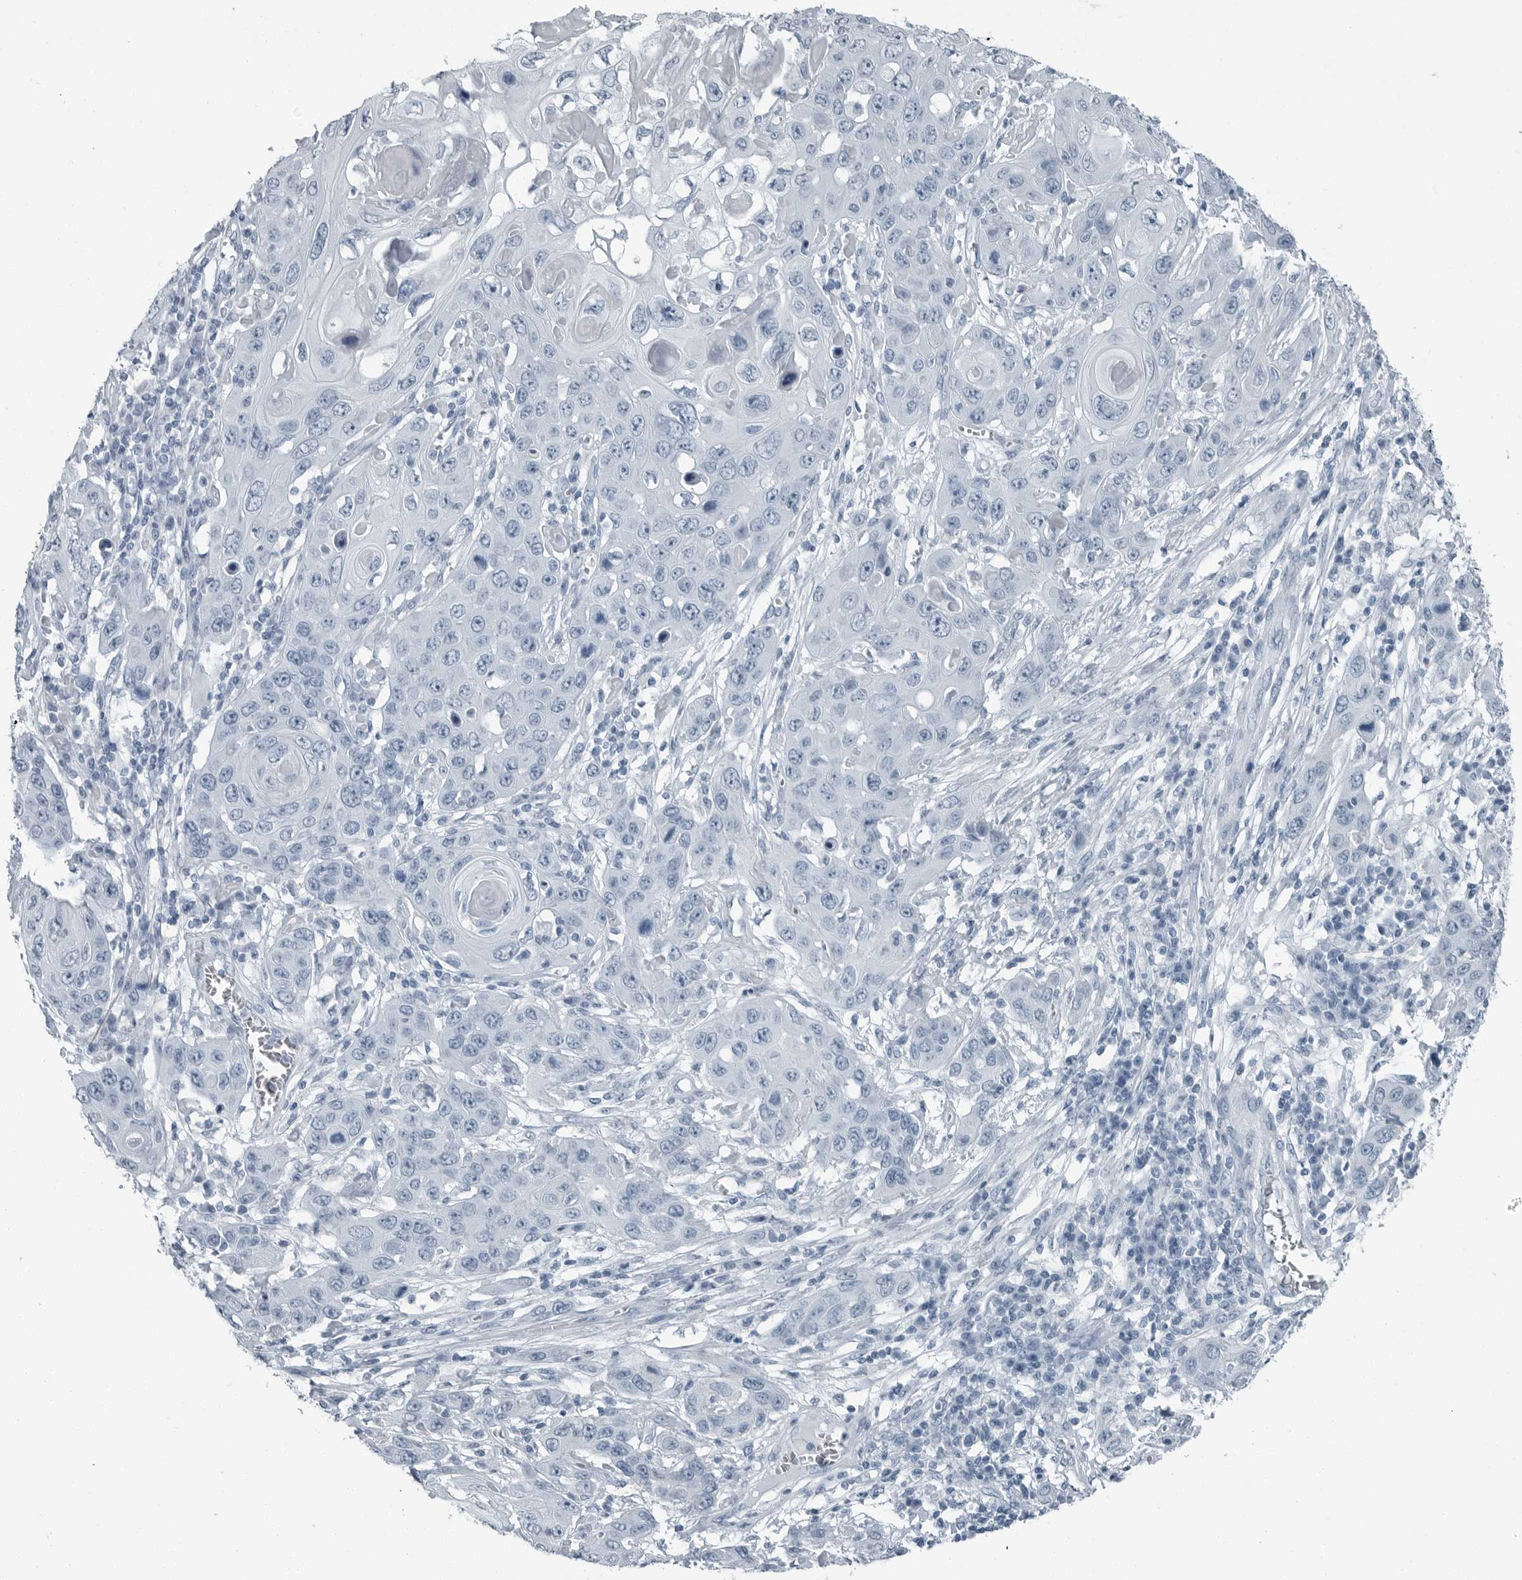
{"staining": {"intensity": "negative", "quantity": "none", "location": "none"}, "tissue": "skin cancer", "cell_type": "Tumor cells", "image_type": "cancer", "snomed": [{"axis": "morphology", "description": "Squamous cell carcinoma, NOS"}, {"axis": "topography", "description": "Skin"}], "caption": "Immunohistochemical staining of skin squamous cell carcinoma shows no significant staining in tumor cells. (DAB immunohistochemistry (IHC) with hematoxylin counter stain).", "gene": "FABP6", "patient": {"sex": "male", "age": 55}}